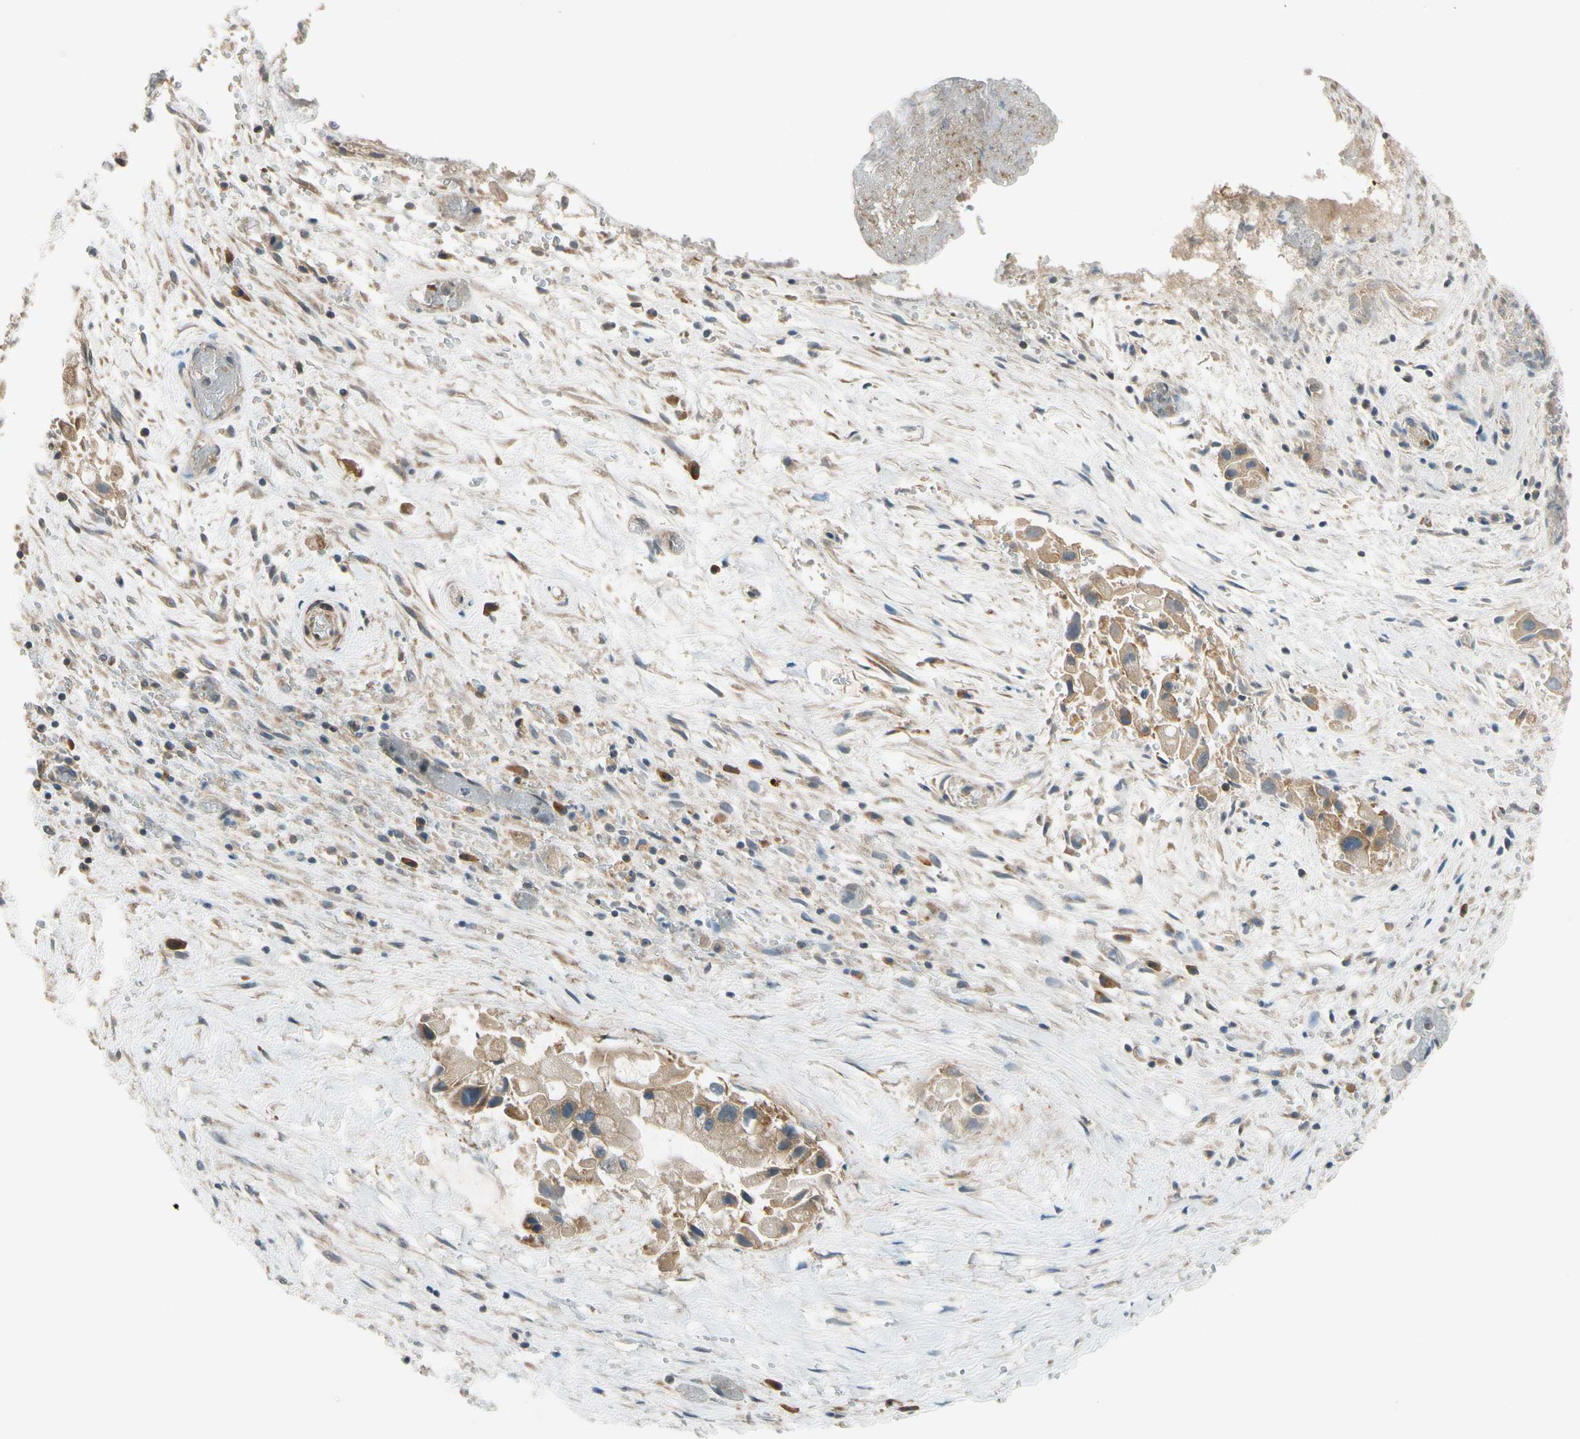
{"staining": {"intensity": "weak", "quantity": ">75%", "location": "cytoplasmic/membranous"}, "tissue": "liver cancer", "cell_type": "Tumor cells", "image_type": "cancer", "snomed": [{"axis": "morphology", "description": "Normal tissue, NOS"}, {"axis": "morphology", "description": "Cholangiocarcinoma"}, {"axis": "topography", "description": "Liver"}, {"axis": "topography", "description": "Peripheral nerve tissue"}], "caption": "High-power microscopy captured an immunohistochemistry photomicrograph of cholangiocarcinoma (liver), revealing weak cytoplasmic/membranous expression in approximately >75% of tumor cells.", "gene": "MST1R", "patient": {"sex": "male", "age": 50}}